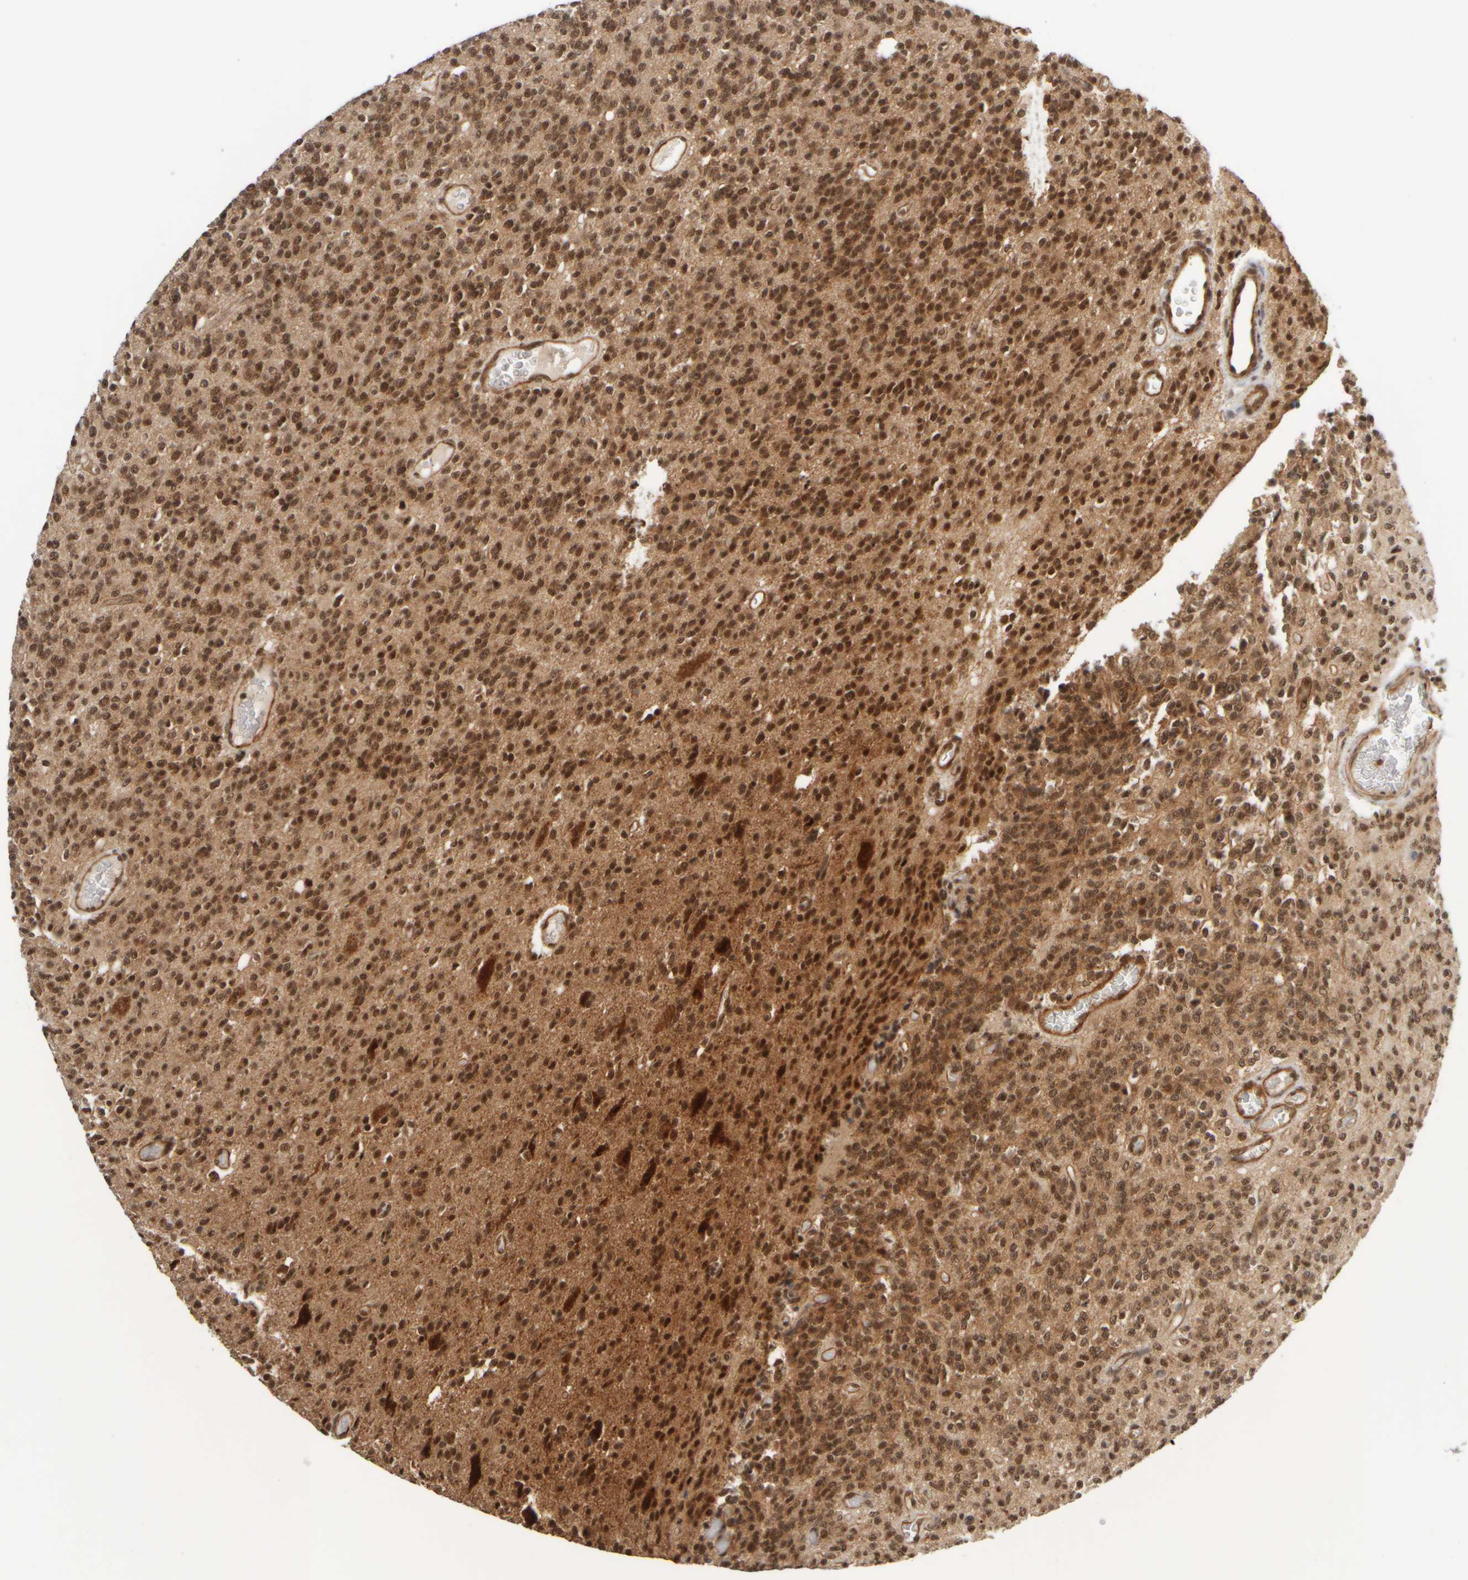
{"staining": {"intensity": "moderate", "quantity": ">75%", "location": "nuclear"}, "tissue": "glioma", "cell_type": "Tumor cells", "image_type": "cancer", "snomed": [{"axis": "morphology", "description": "Glioma, malignant, High grade"}, {"axis": "topography", "description": "Brain"}], "caption": "DAB immunohistochemical staining of glioma reveals moderate nuclear protein expression in about >75% of tumor cells.", "gene": "SYNRG", "patient": {"sex": "male", "age": 34}}